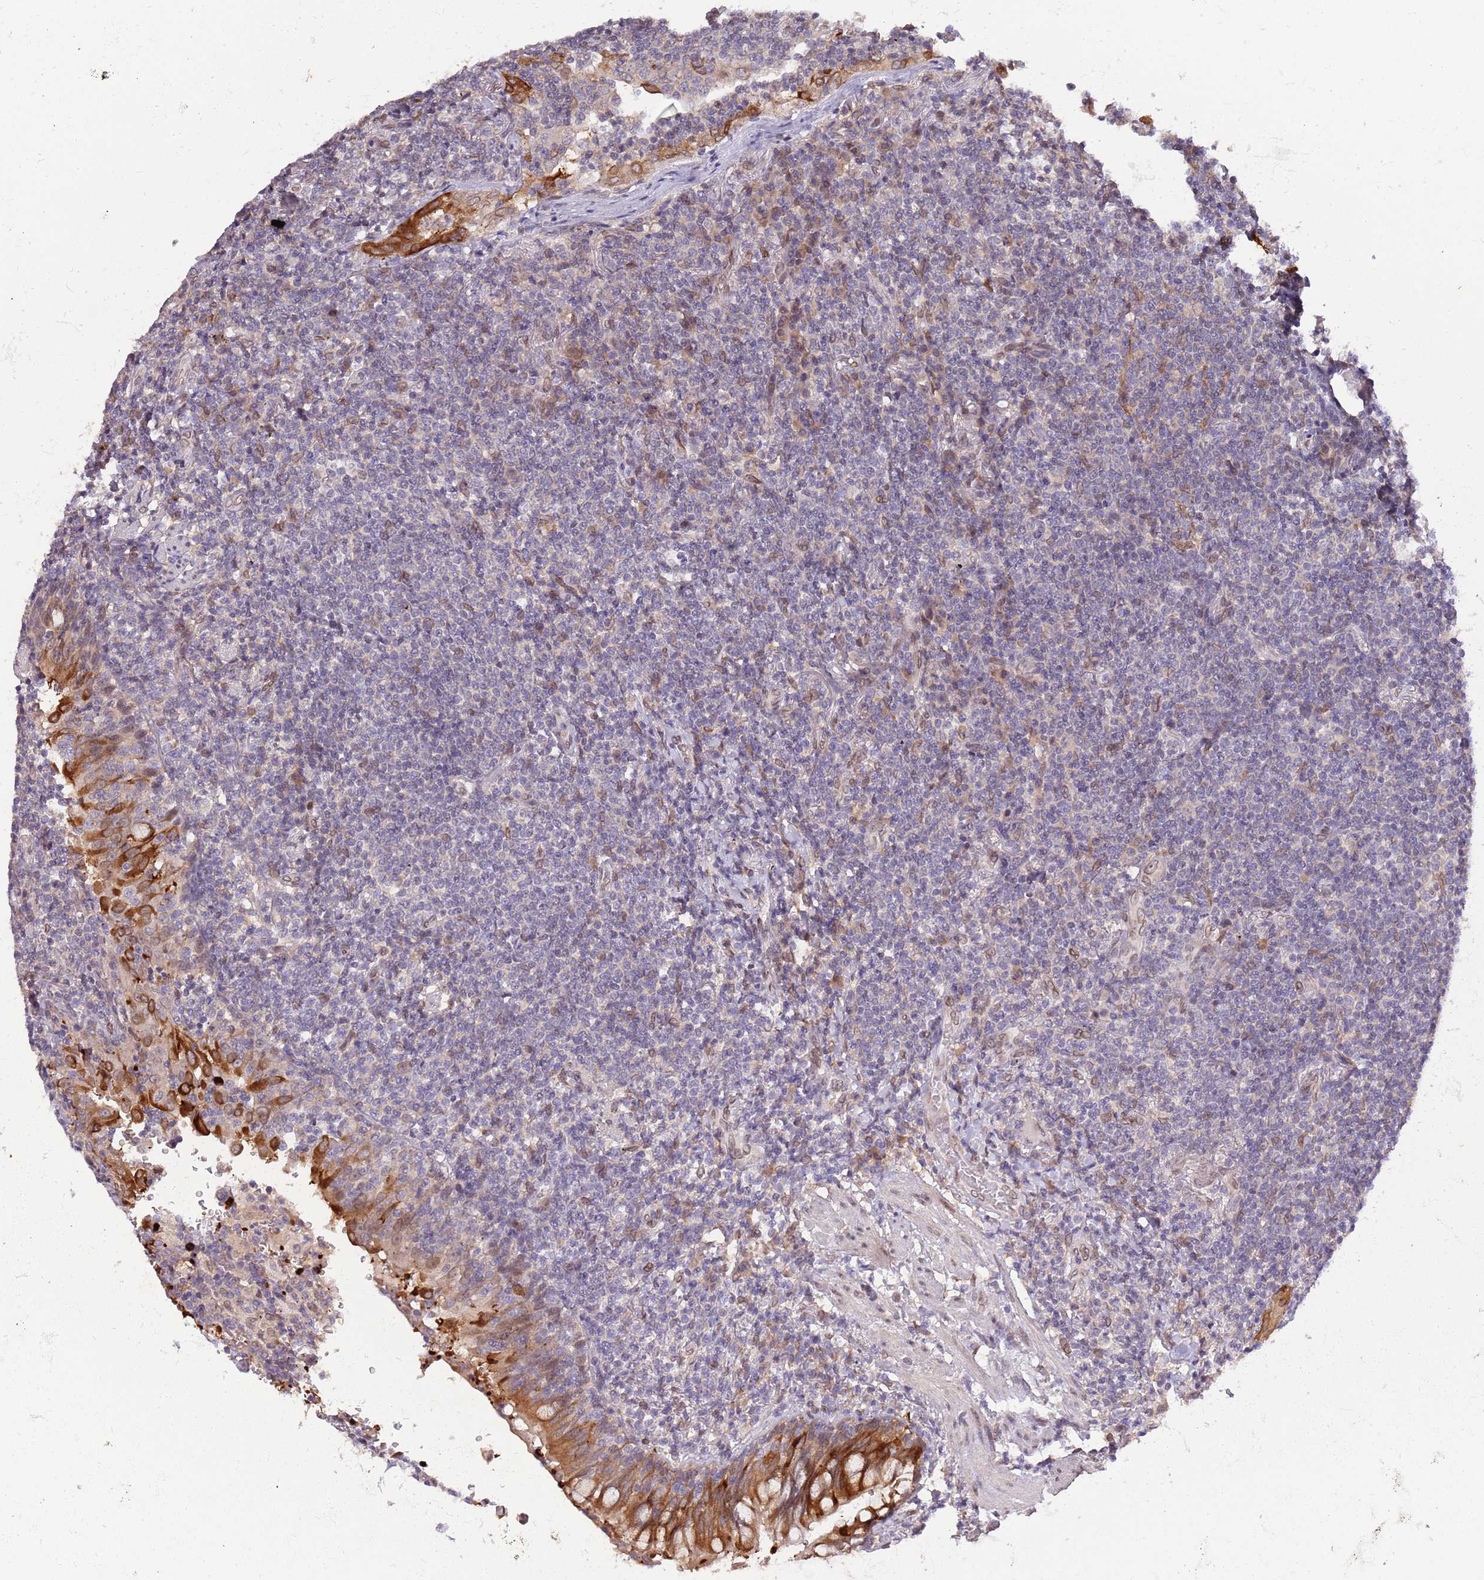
{"staining": {"intensity": "negative", "quantity": "none", "location": "none"}, "tissue": "lymphoma", "cell_type": "Tumor cells", "image_type": "cancer", "snomed": [{"axis": "morphology", "description": "Malignant lymphoma, non-Hodgkin's type, Low grade"}, {"axis": "topography", "description": "Lung"}], "caption": "This image is of lymphoma stained with immunohistochemistry to label a protein in brown with the nuclei are counter-stained blue. There is no staining in tumor cells.", "gene": "ZNF665", "patient": {"sex": "female", "age": 71}}